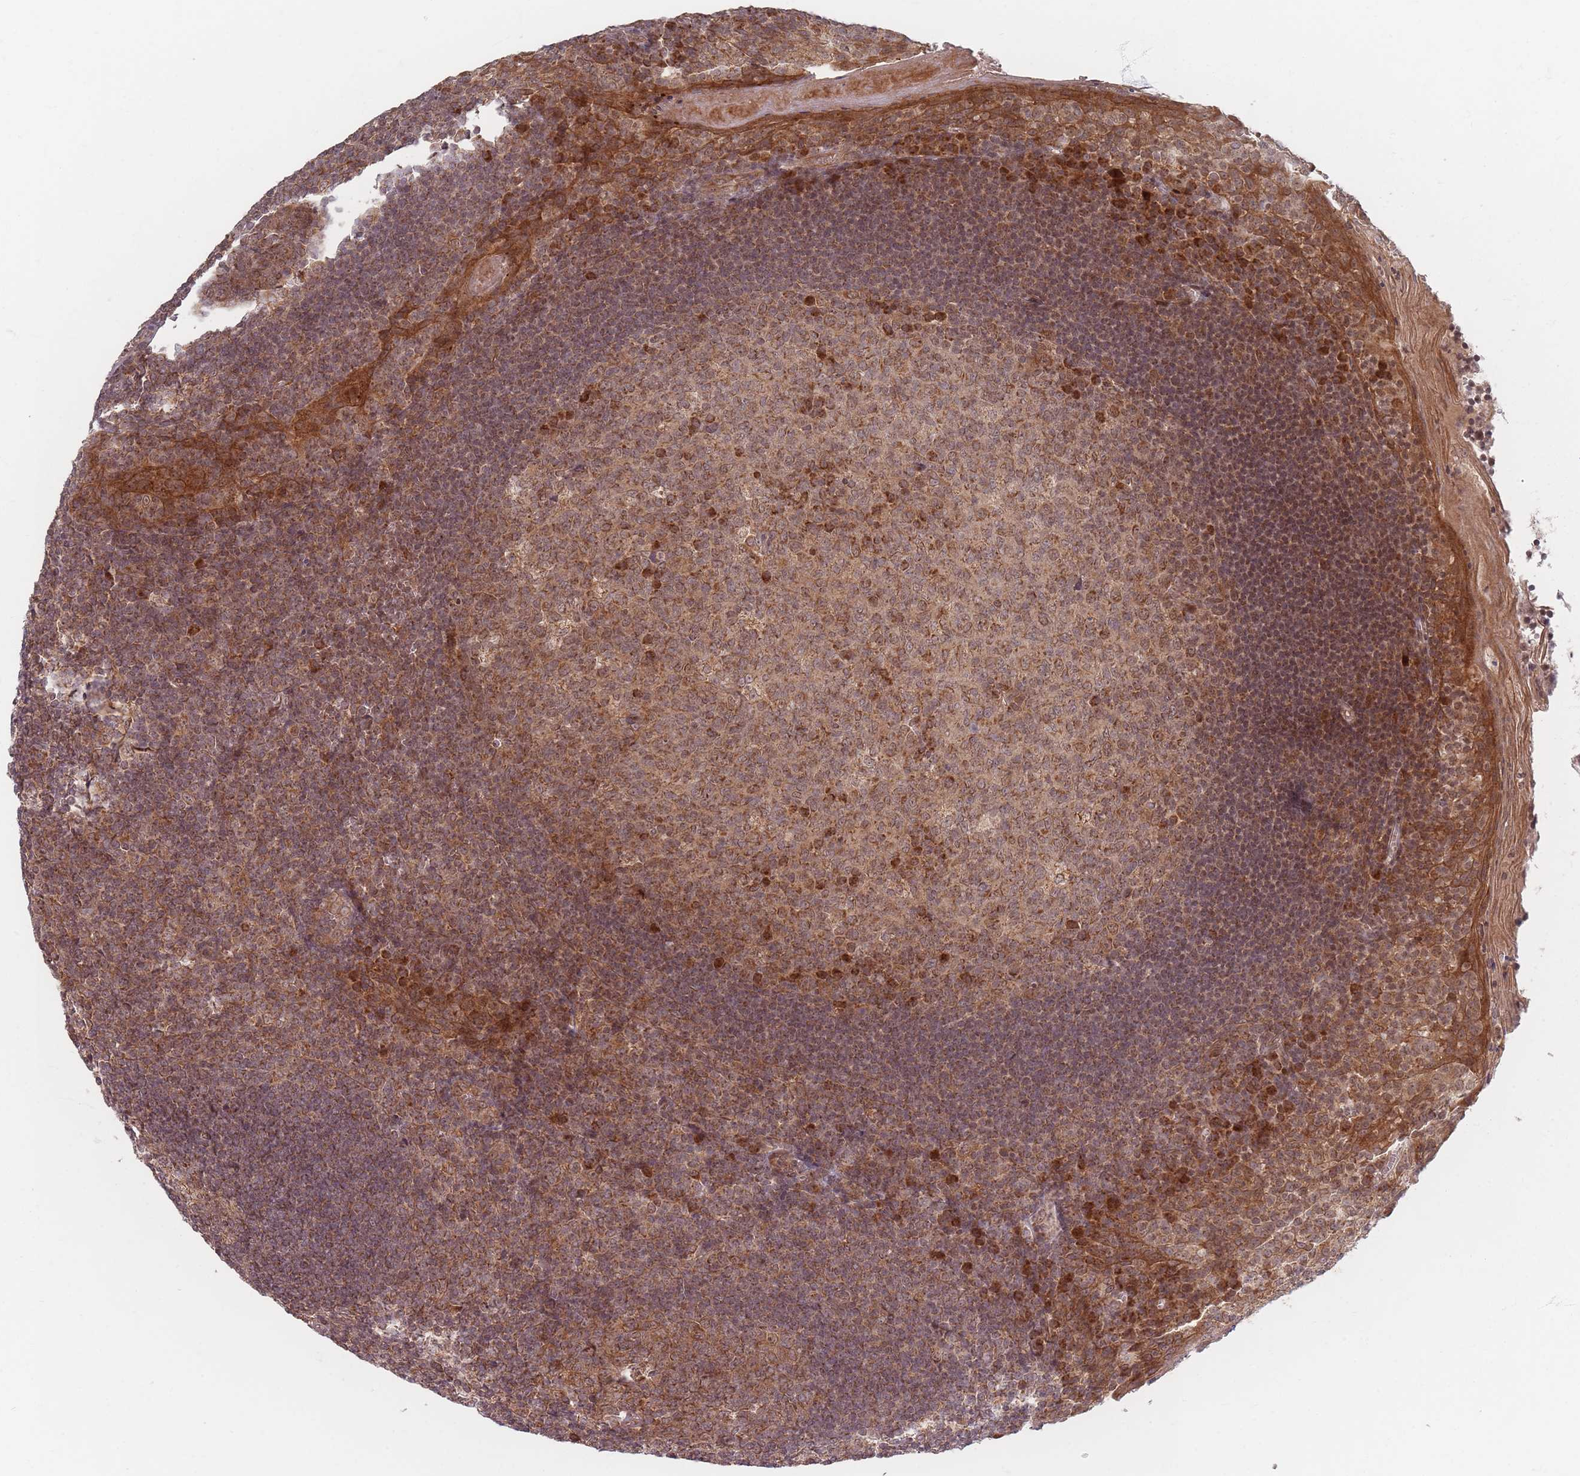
{"staining": {"intensity": "moderate", "quantity": ">75%", "location": "cytoplasmic/membranous"}, "tissue": "tonsil", "cell_type": "Germinal center cells", "image_type": "normal", "snomed": [{"axis": "morphology", "description": "Normal tissue, NOS"}, {"axis": "topography", "description": "Tonsil"}], "caption": "Immunohistochemistry micrograph of benign tonsil stained for a protein (brown), which displays medium levels of moderate cytoplasmic/membranous expression in about >75% of germinal center cells.", "gene": "RADX", "patient": {"sex": "male", "age": 27}}